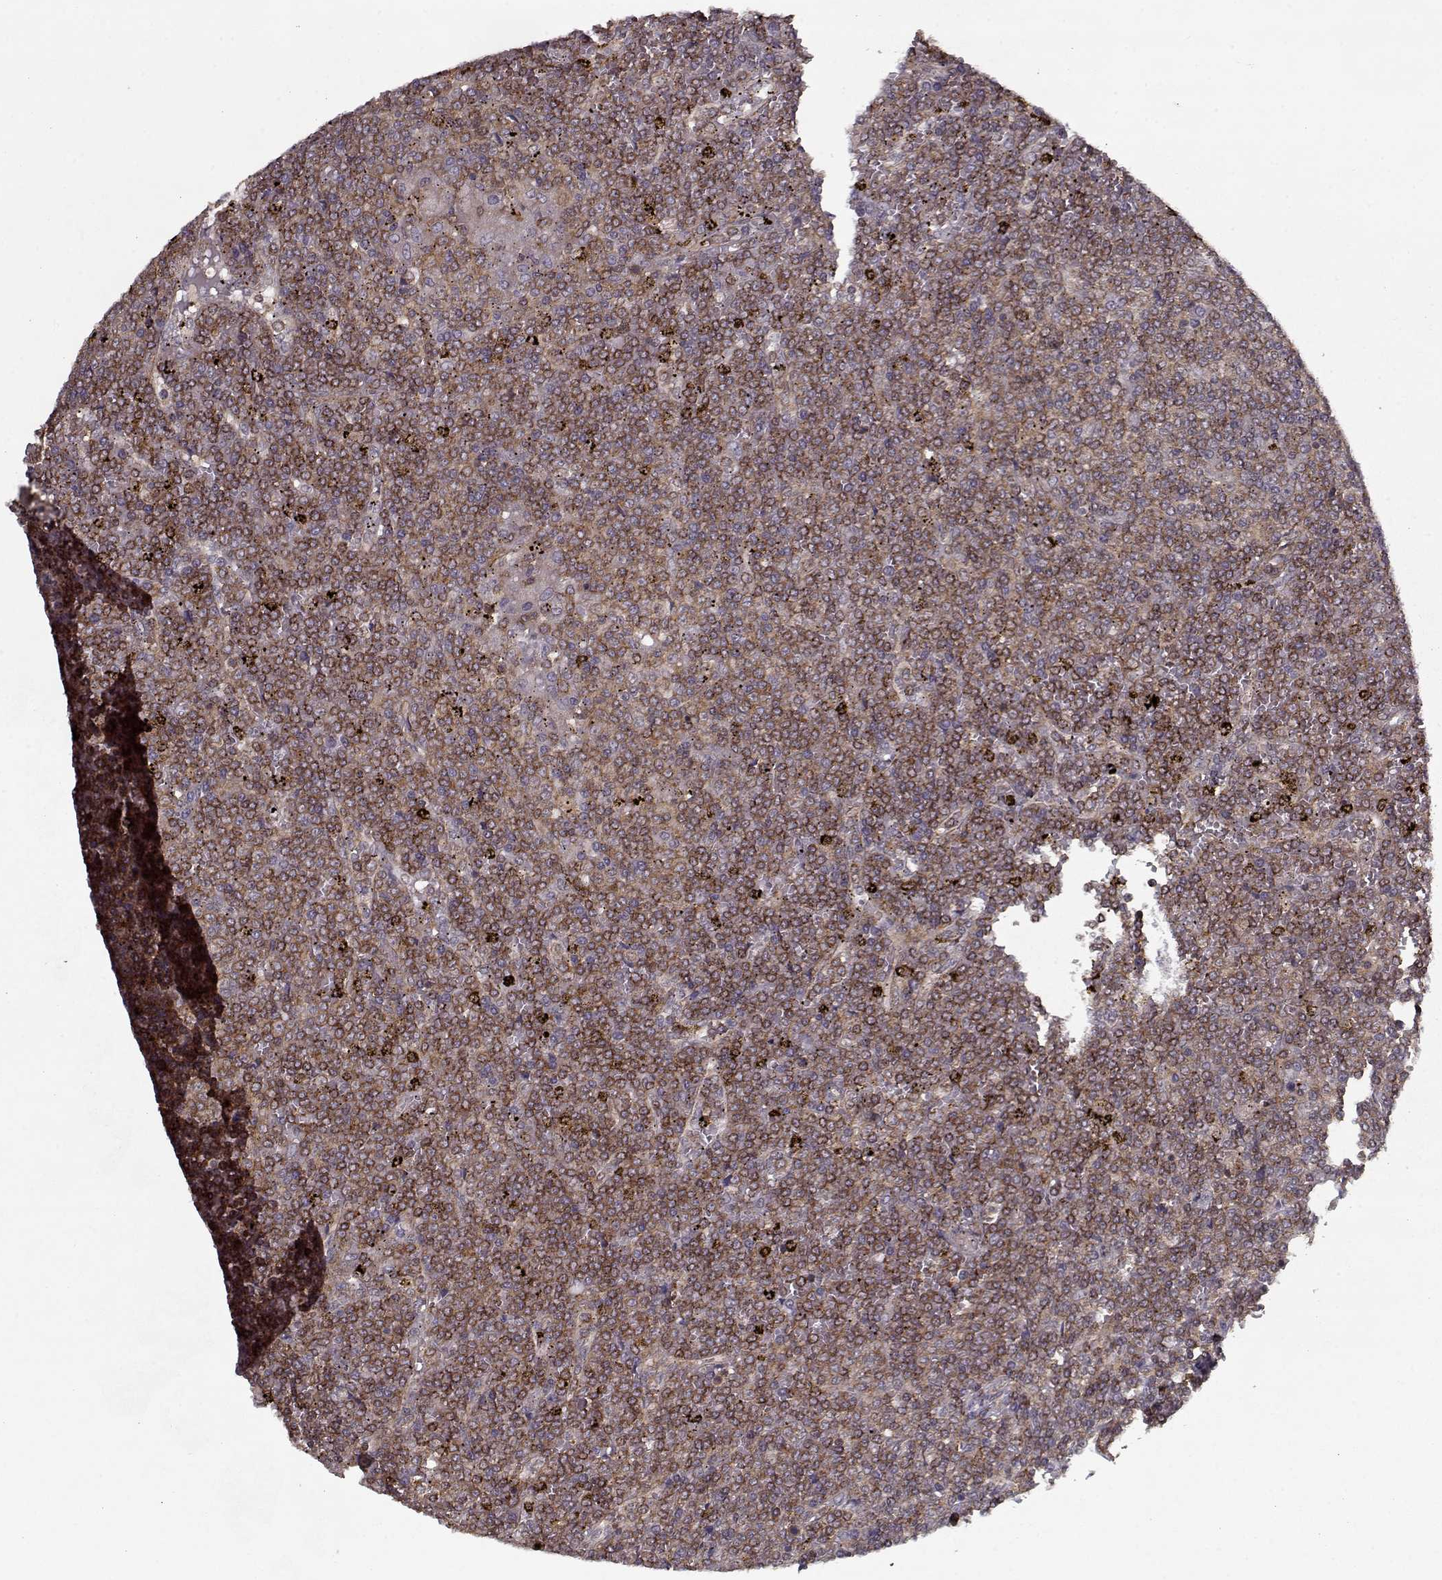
{"staining": {"intensity": "moderate", "quantity": ">75%", "location": "cytoplasmic/membranous"}, "tissue": "lymphoma", "cell_type": "Tumor cells", "image_type": "cancer", "snomed": [{"axis": "morphology", "description": "Malignant lymphoma, non-Hodgkin's type, Low grade"}, {"axis": "topography", "description": "Spleen"}], "caption": "Tumor cells reveal medium levels of moderate cytoplasmic/membranous expression in about >75% of cells in human malignant lymphoma, non-Hodgkin's type (low-grade).", "gene": "PPP1R12A", "patient": {"sex": "female", "age": 19}}